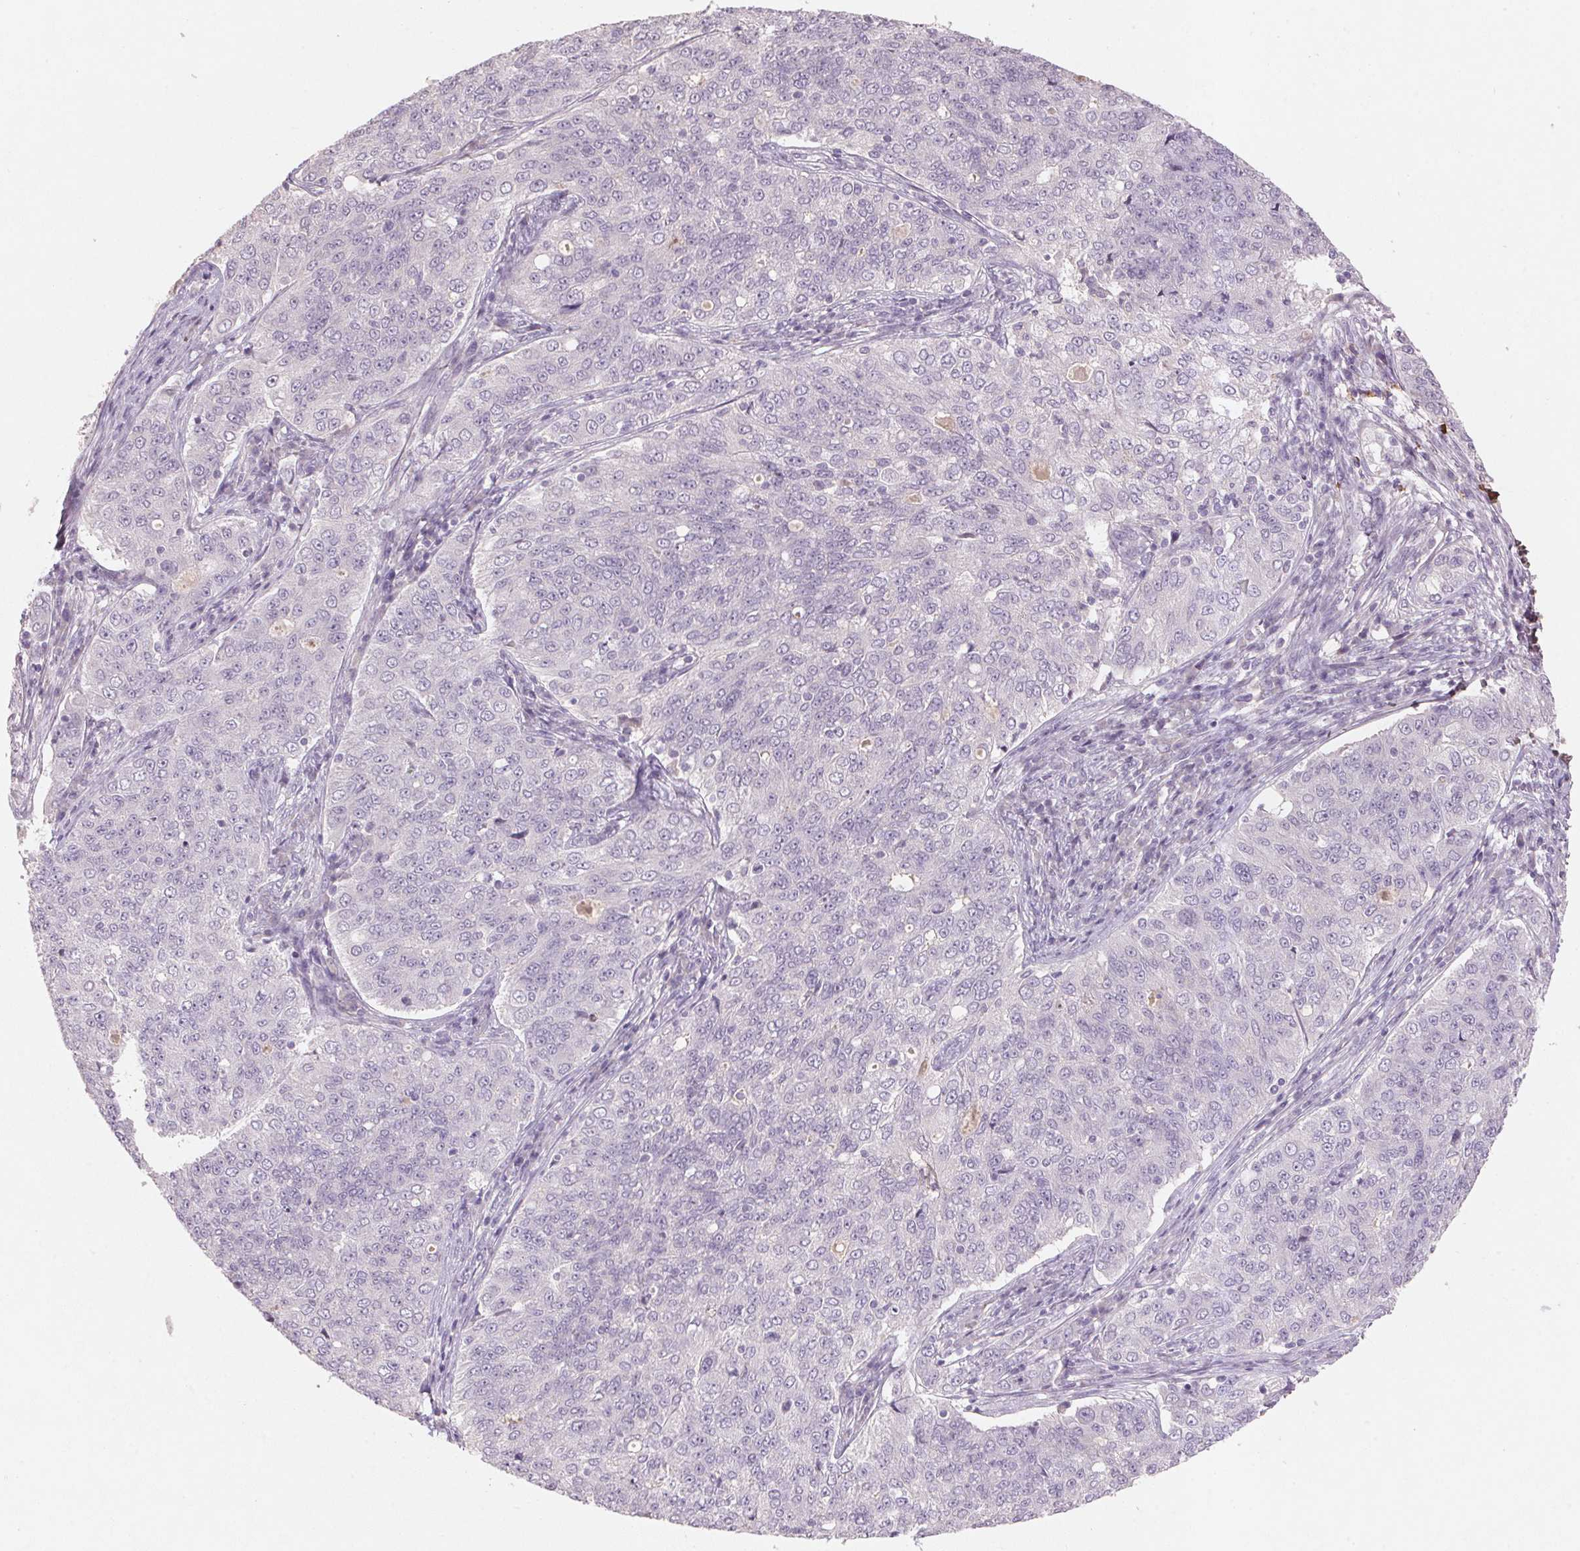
{"staining": {"intensity": "negative", "quantity": "none", "location": "none"}, "tissue": "endometrial cancer", "cell_type": "Tumor cells", "image_type": "cancer", "snomed": [{"axis": "morphology", "description": "Adenocarcinoma, NOS"}, {"axis": "topography", "description": "Endometrium"}], "caption": "Immunohistochemical staining of endometrial cancer demonstrates no significant expression in tumor cells. (Brightfield microscopy of DAB (3,3'-diaminobenzidine) immunohistochemistry at high magnification).", "gene": "CXCL5", "patient": {"sex": "female", "age": 43}}